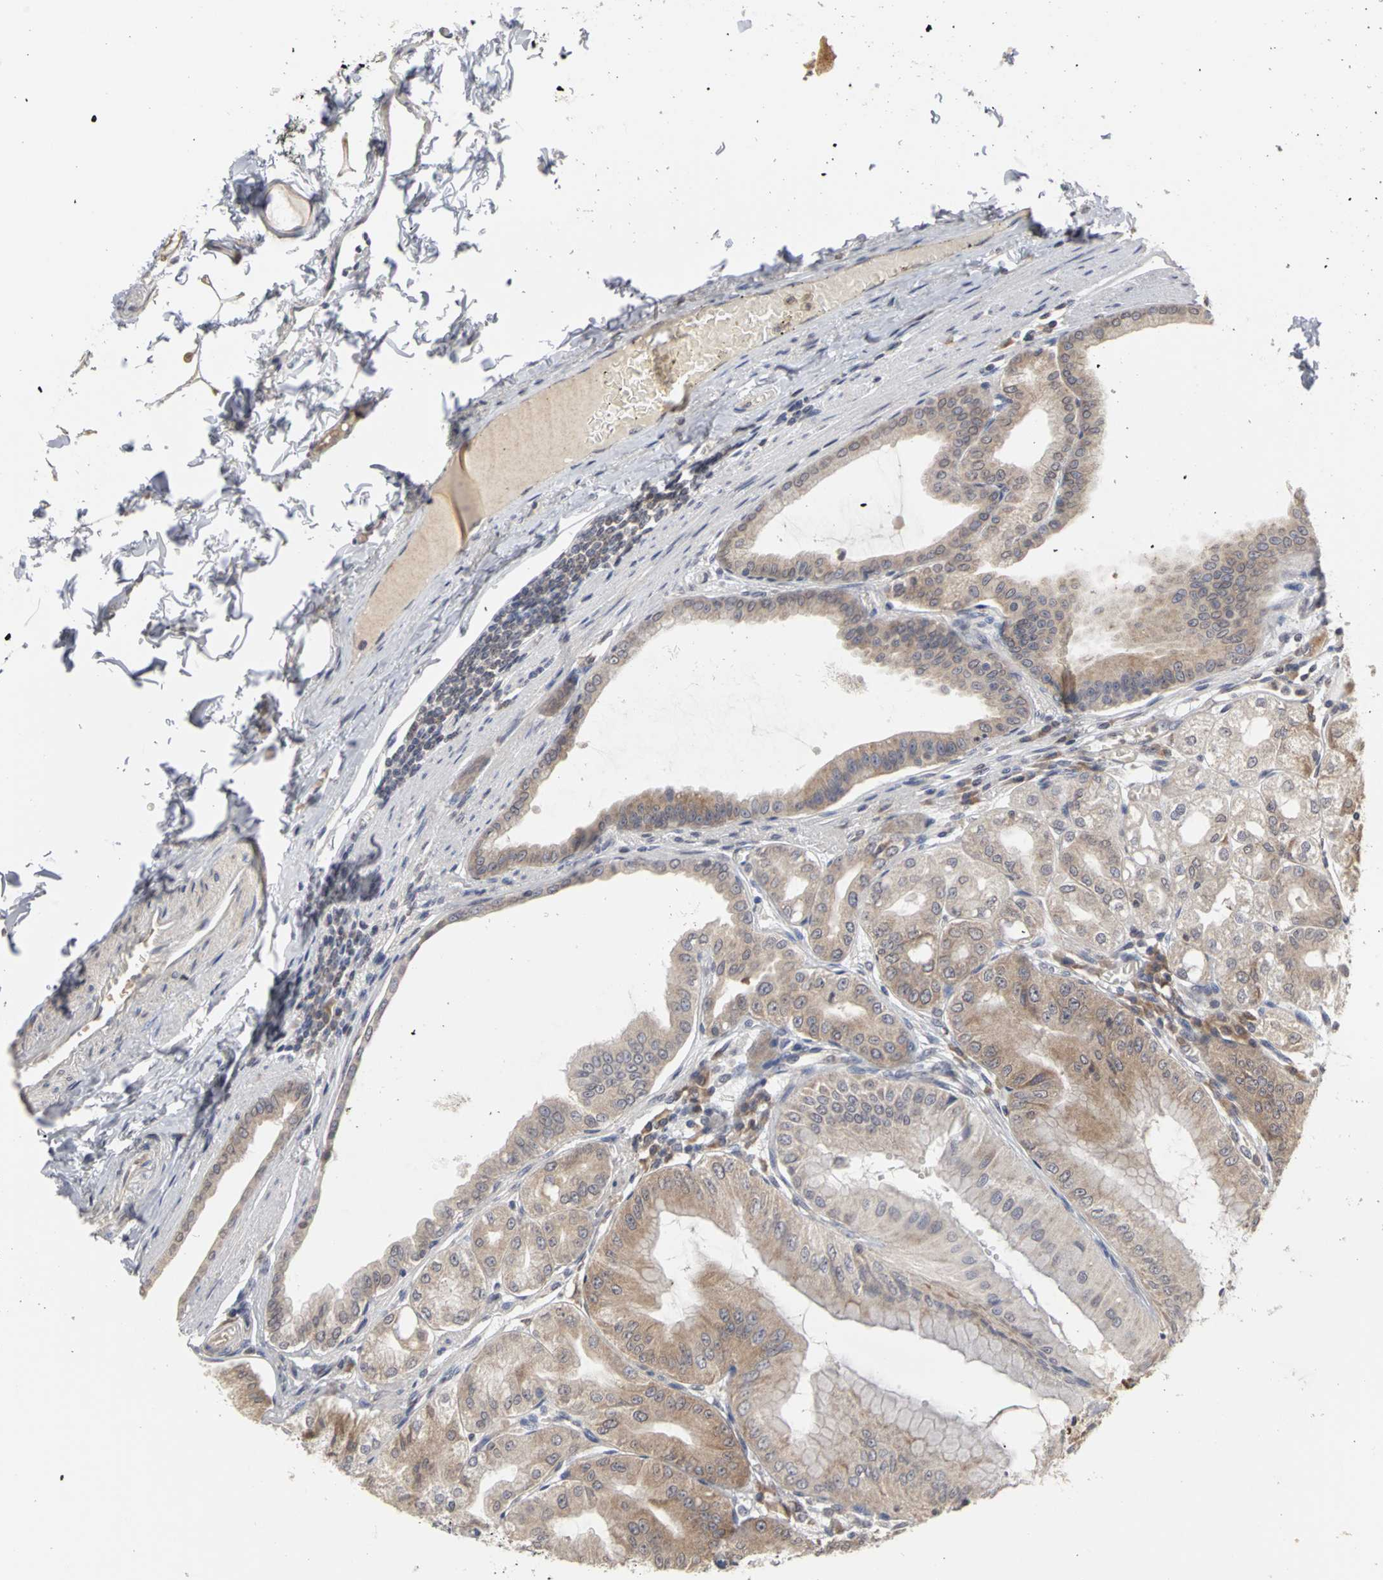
{"staining": {"intensity": "moderate", "quantity": ">75%", "location": "cytoplasmic/membranous"}, "tissue": "stomach", "cell_type": "Glandular cells", "image_type": "normal", "snomed": [{"axis": "morphology", "description": "Normal tissue, NOS"}, {"axis": "topography", "description": "Stomach, lower"}], "caption": "High-magnification brightfield microscopy of benign stomach stained with DAB (brown) and counterstained with hematoxylin (blue). glandular cells exhibit moderate cytoplasmic/membranous expression is present in about>75% of cells.", "gene": "IRAK1", "patient": {"sex": "male", "age": 71}}